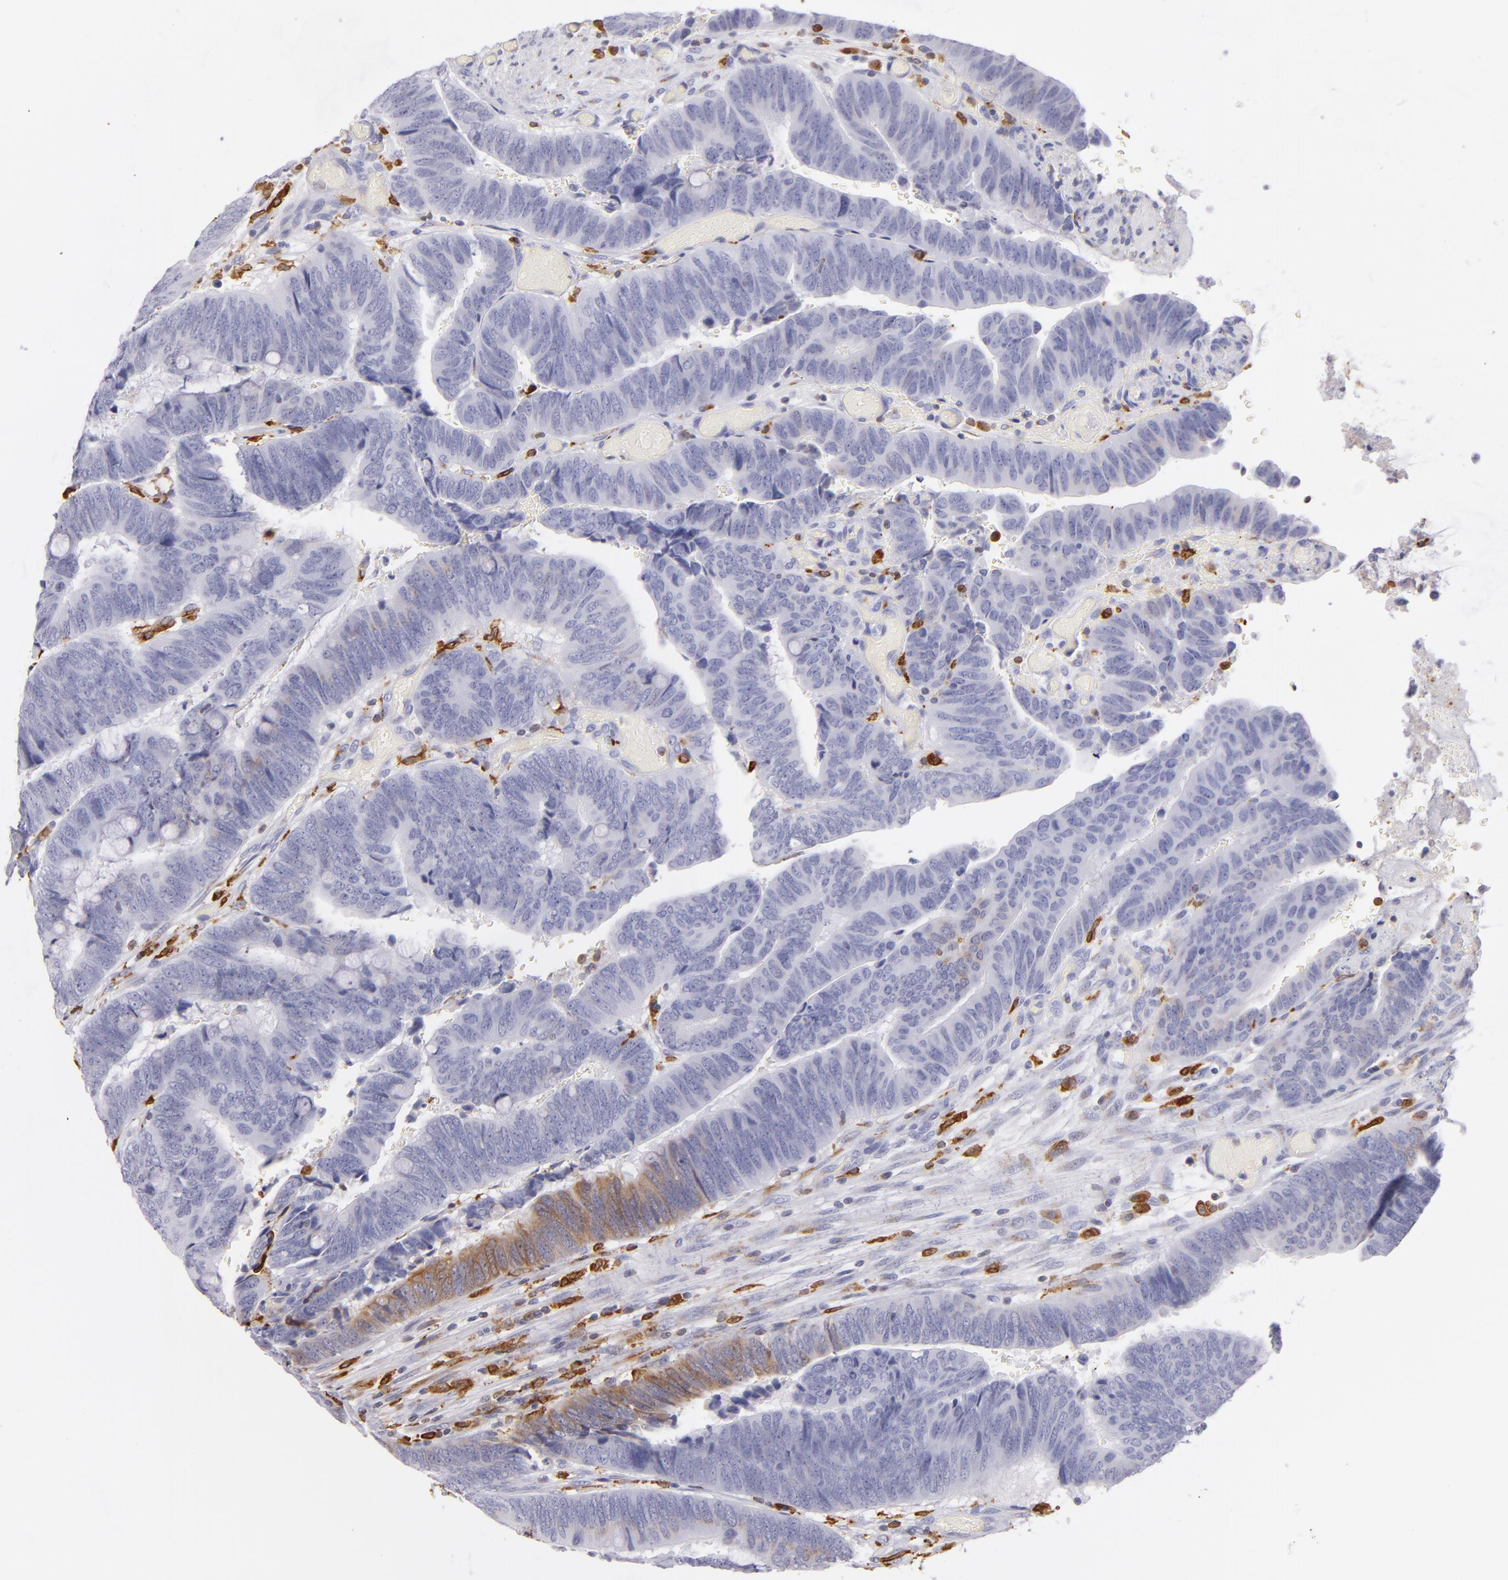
{"staining": {"intensity": "moderate", "quantity": "<25%", "location": "cytoplasmic/membranous"}, "tissue": "colorectal cancer", "cell_type": "Tumor cells", "image_type": "cancer", "snomed": [{"axis": "morphology", "description": "Normal tissue, NOS"}, {"axis": "morphology", "description": "Adenocarcinoma, NOS"}, {"axis": "topography", "description": "Rectum"}], "caption": "Immunohistochemistry histopathology image of neoplastic tissue: colorectal cancer (adenocarcinoma) stained using IHC displays low levels of moderate protein expression localized specifically in the cytoplasmic/membranous of tumor cells, appearing as a cytoplasmic/membranous brown color.", "gene": "CD74", "patient": {"sex": "male", "age": 92}}